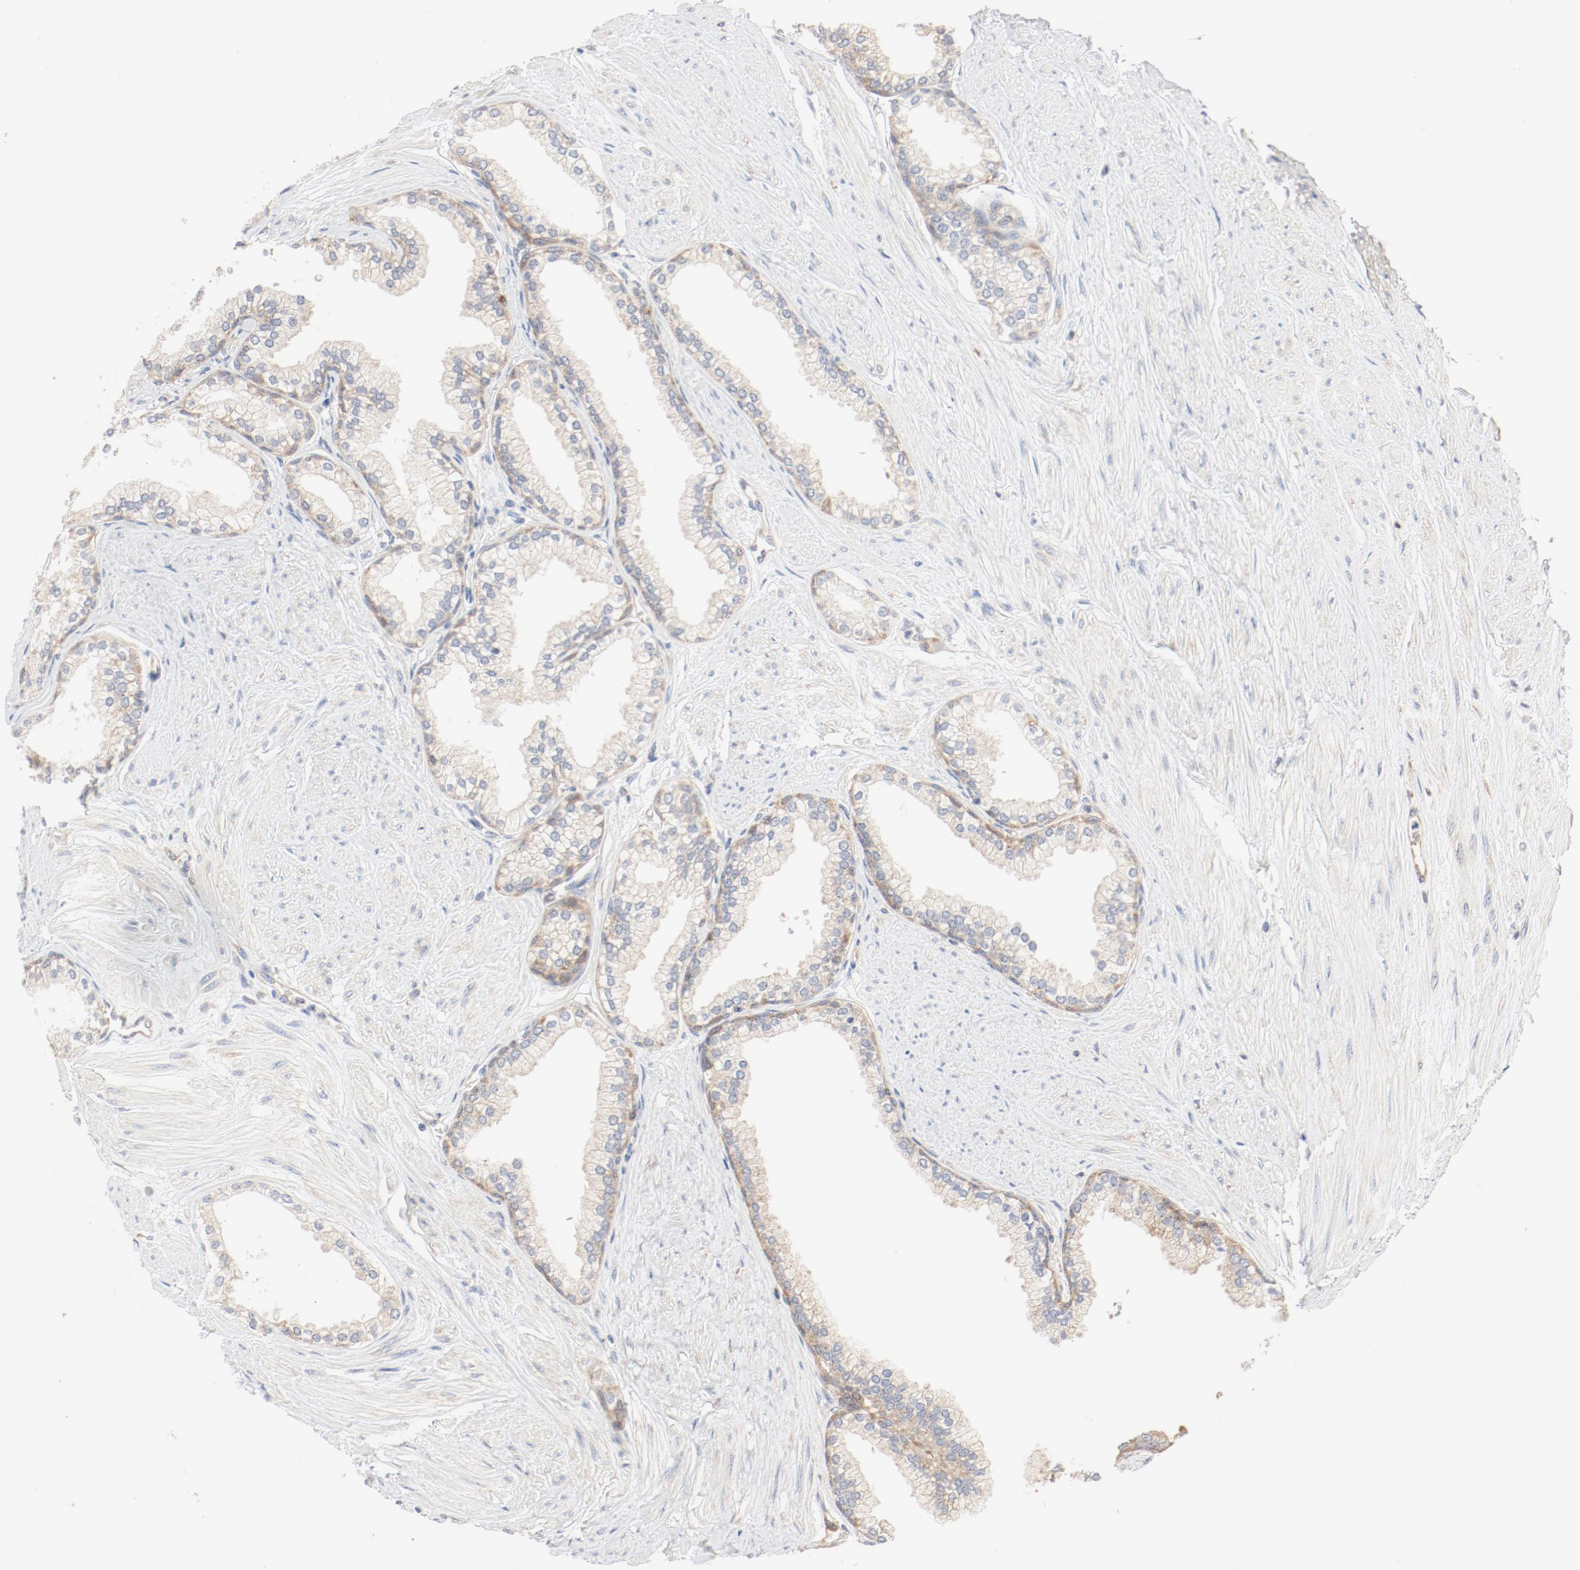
{"staining": {"intensity": "moderate", "quantity": ">75%", "location": "cytoplasmic/membranous"}, "tissue": "prostate", "cell_type": "Glandular cells", "image_type": "normal", "snomed": [{"axis": "morphology", "description": "Normal tissue, NOS"}, {"axis": "topography", "description": "Prostate"}], "caption": "DAB immunohistochemical staining of unremarkable prostate displays moderate cytoplasmic/membranous protein expression in approximately >75% of glandular cells. (Brightfield microscopy of DAB IHC at high magnification).", "gene": "RPS6", "patient": {"sex": "male", "age": 64}}